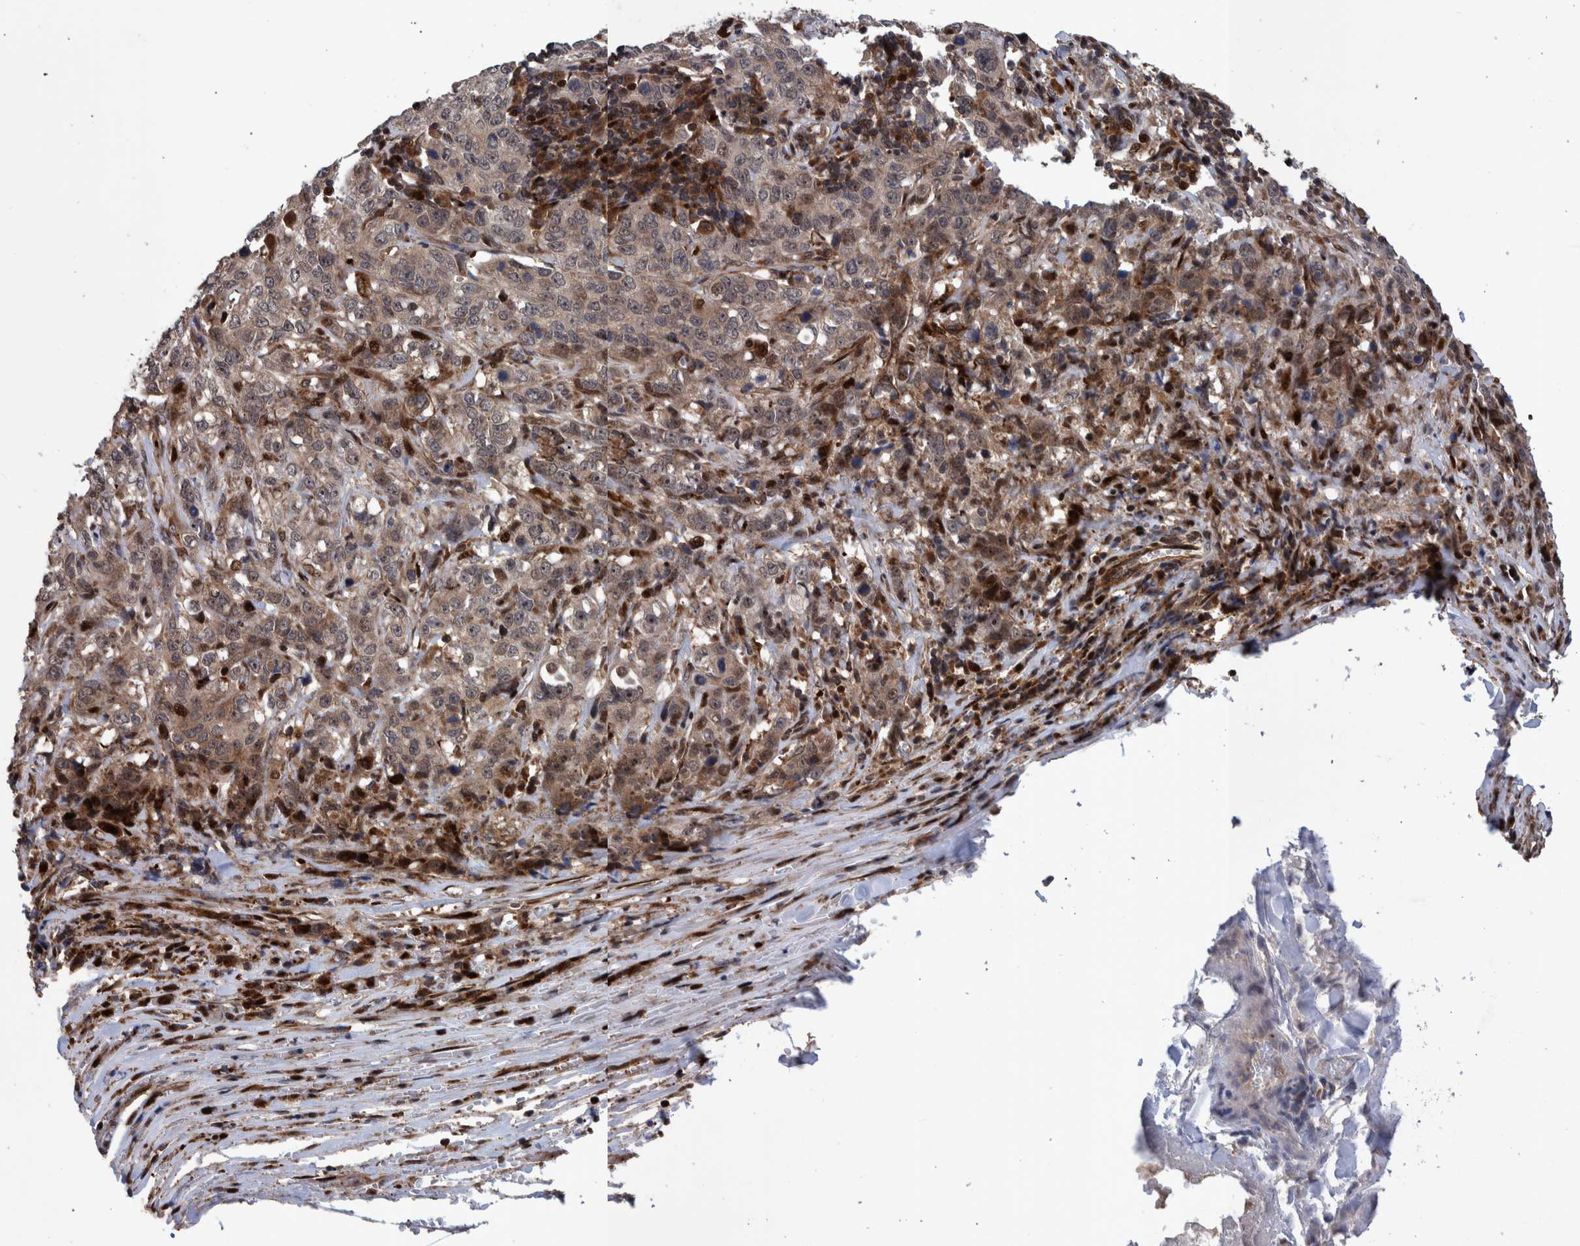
{"staining": {"intensity": "weak", "quantity": ">75%", "location": "cytoplasmic/membranous,nuclear"}, "tissue": "stomach cancer", "cell_type": "Tumor cells", "image_type": "cancer", "snomed": [{"axis": "morphology", "description": "Adenocarcinoma, NOS"}, {"axis": "topography", "description": "Stomach"}], "caption": "Human stomach cancer (adenocarcinoma) stained with a protein marker displays weak staining in tumor cells.", "gene": "SHISA6", "patient": {"sex": "male", "age": 48}}